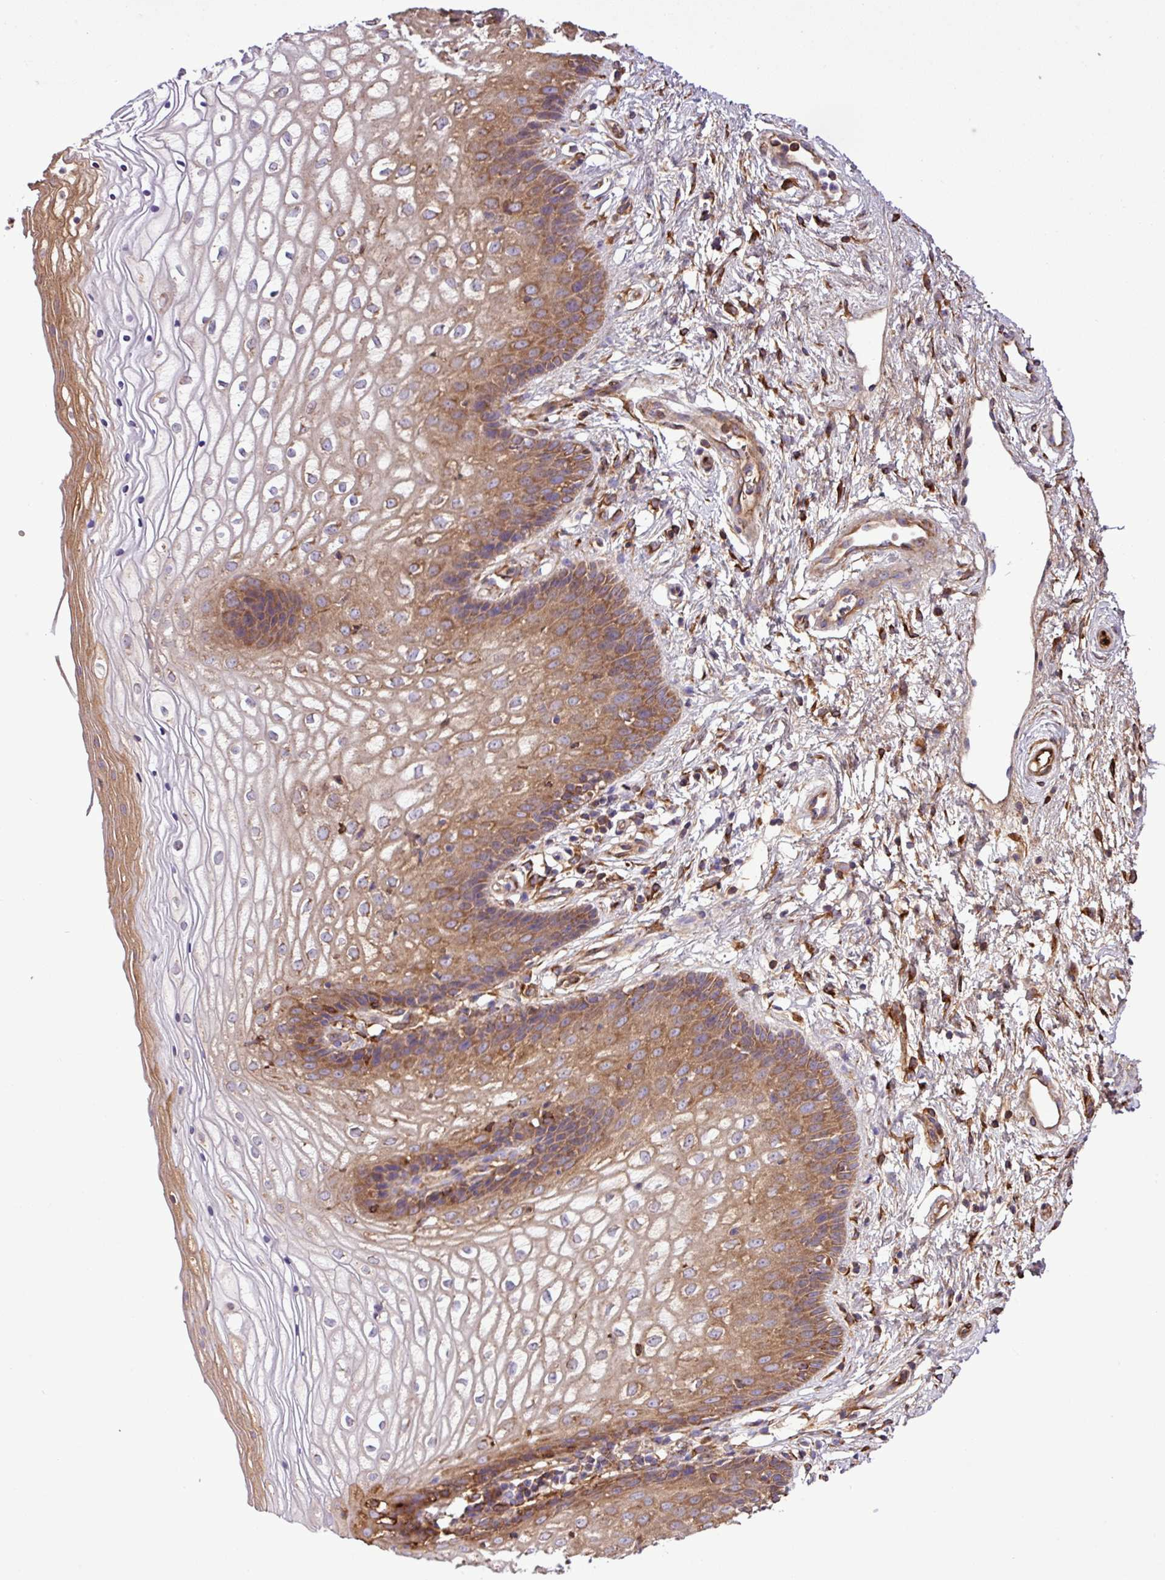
{"staining": {"intensity": "moderate", "quantity": "25%-75%", "location": "cytoplasmic/membranous"}, "tissue": "vagina", "cell_type": "Squamous epithelial cells", "image_type": "normal", "snomed": [{"axis": "morphology", "description": "Normal tissue, NOS"}, {"axis": "topography", "description": "Vagina"}], "caption": "The image demonstrates immunohistochemical staining of benign vagina. There is moderate cytoplasmic/membranous positivity is identified in approximately 25%-75% of squamous epithelial cells. (DAB IHC, brown staining for protein, blue staining for nuclei).", "gene": "CWH43", "patient": {"sex": "female", "age": 34}}